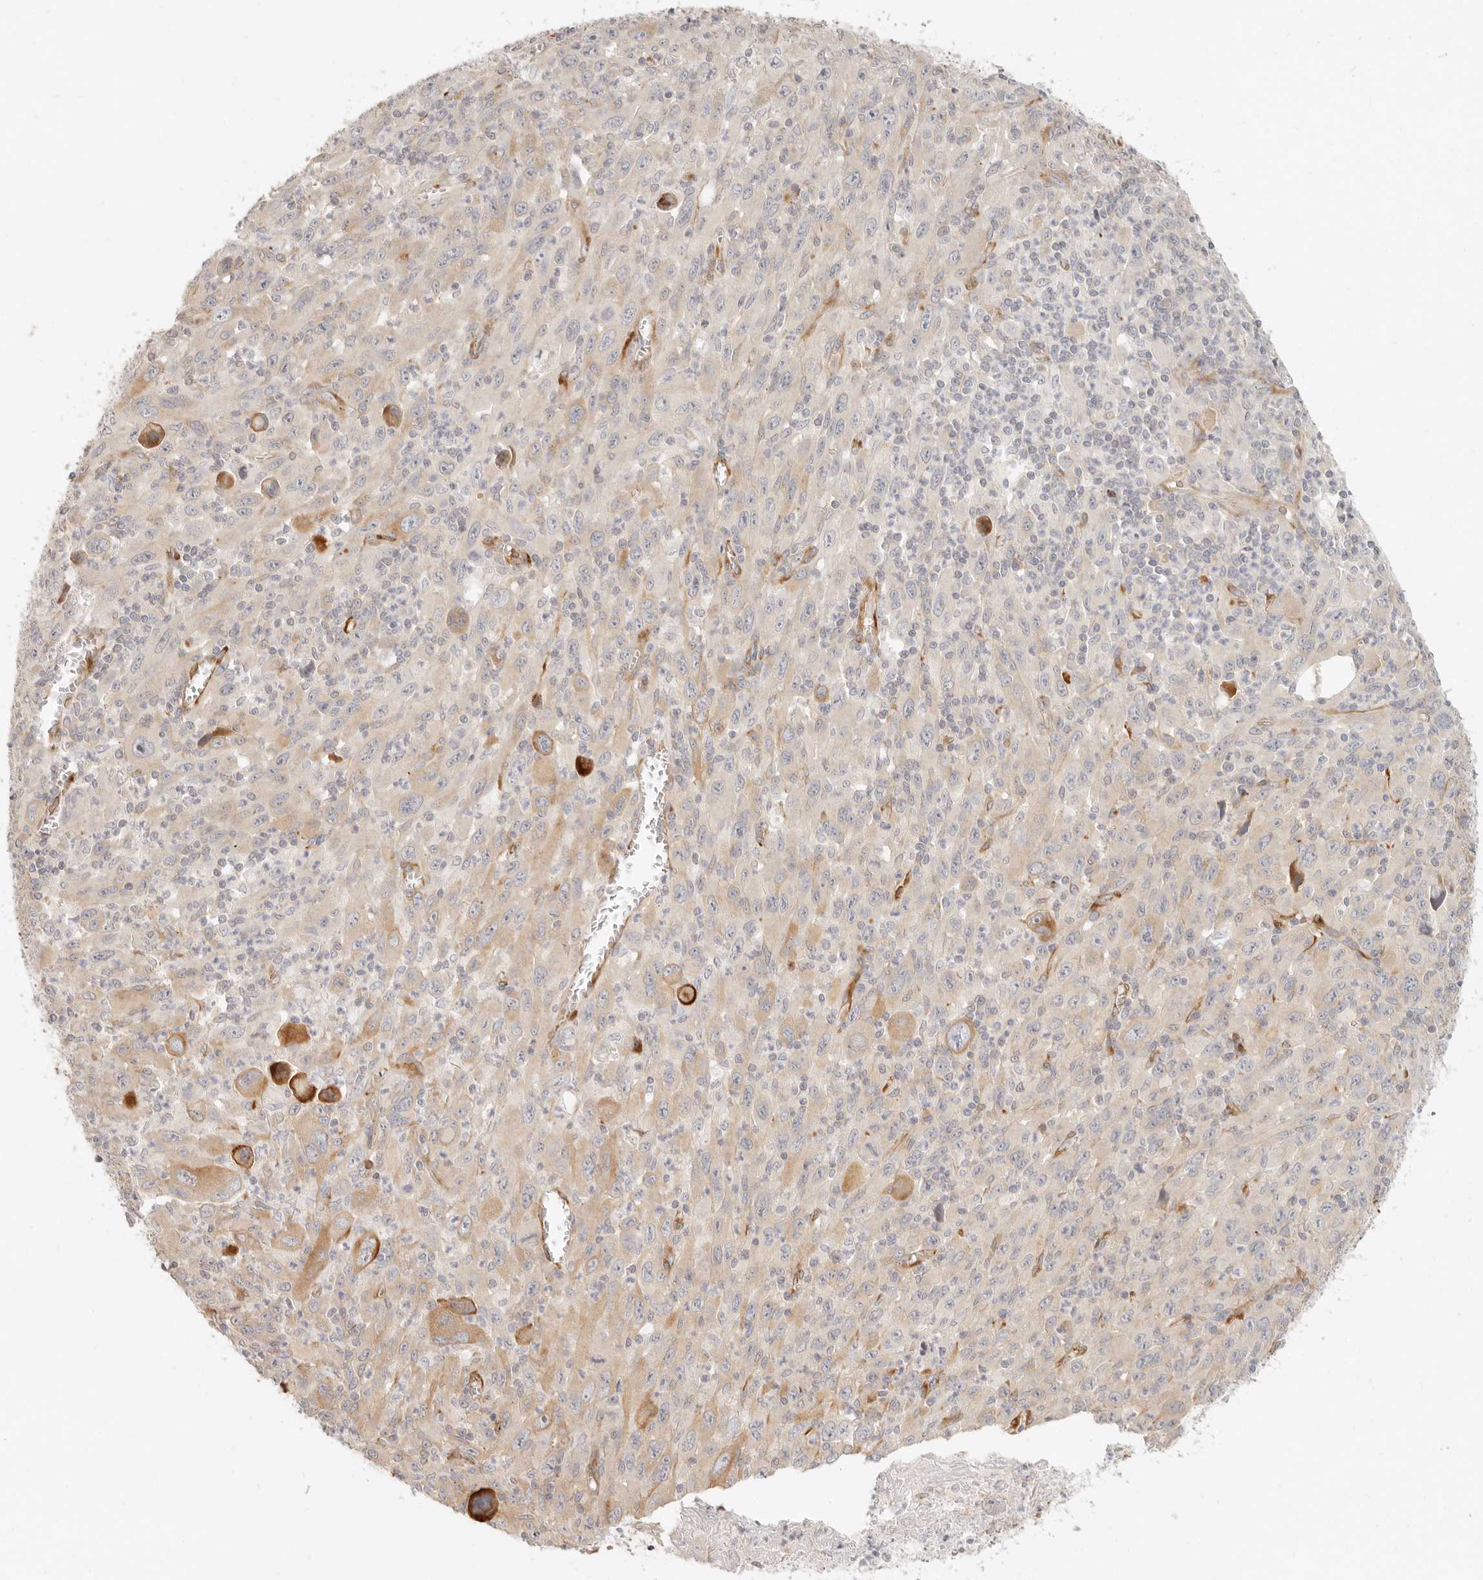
{"staining": {"intensity": "weak", "quantity": "<25%", "location": "cytoplasmic/membranous"}, "tissue": "melanoma", "cell_type": "Tumor cells", "image_type": "cancer", "snomed": [{"axis": "morphology", "description": "Malignant melanoma, Metastatic site"}, {"axis": "topography", "description": "Skin"}], "caption": "DAB immunohistochemical staining of malignant melanoma (metastatic site) demonstrates no significant staining in tumor cells.", "gene": "SASS6", "patient": {"sex": "female", "age": 56}}